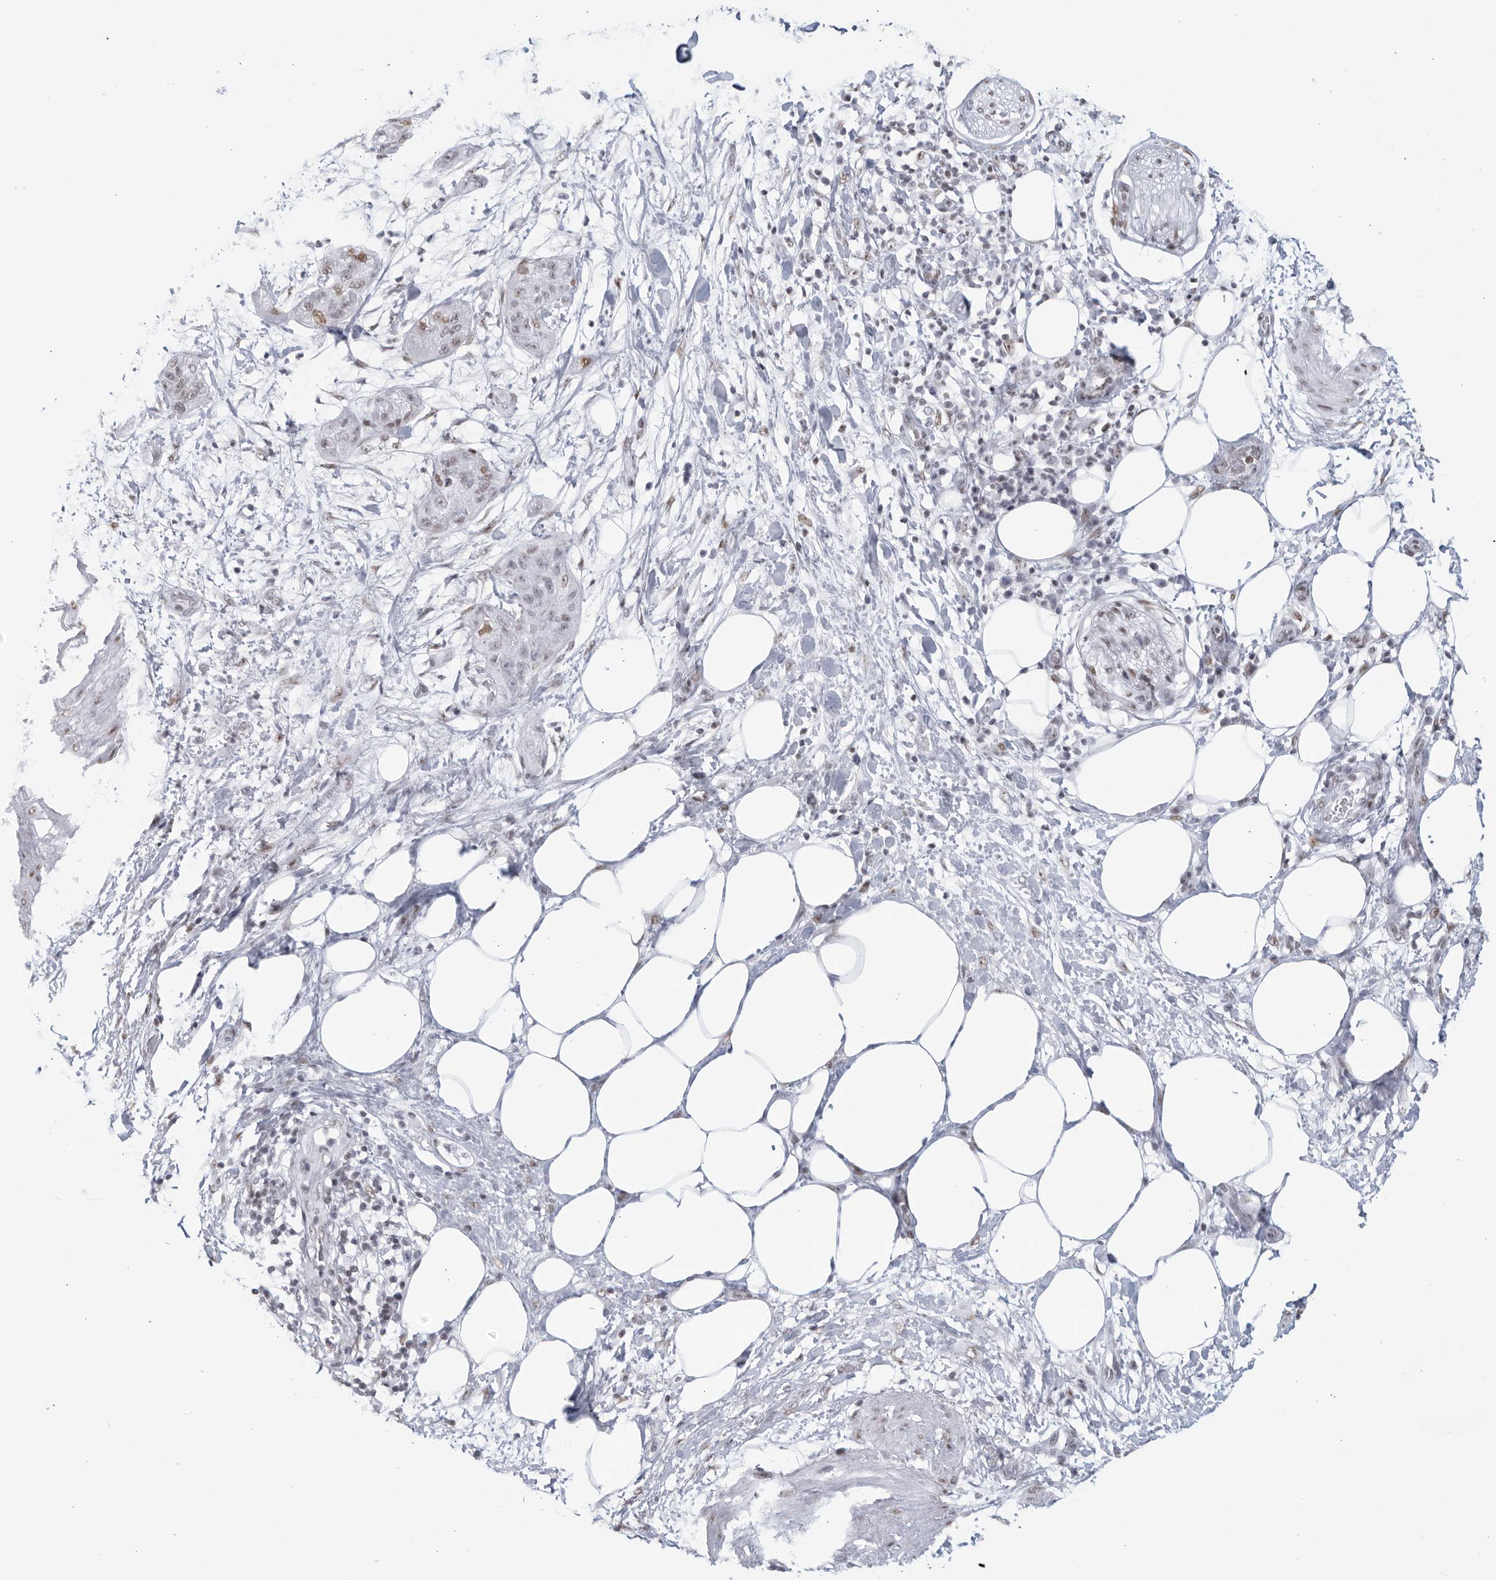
{"staining": {"intensity": "weak", "quantity": "25%-75%", "location": "nuclear"}, "tissue": "pancreatic cancer", "cell_type": "Tumor cells", "image_type": "cancer", "snomed": [{"axis": "morphology", "description": "Adenocarcinoma, NOS"}, {"axis": "topography", "description": "Pancreas"}], "caption": "Weak nuclear positivity is identified in about 25%-75% of tumor cells in pancreatic cancer.", "gene": "HP1BP3", "patient": {"sex": "female", "age": 78}}